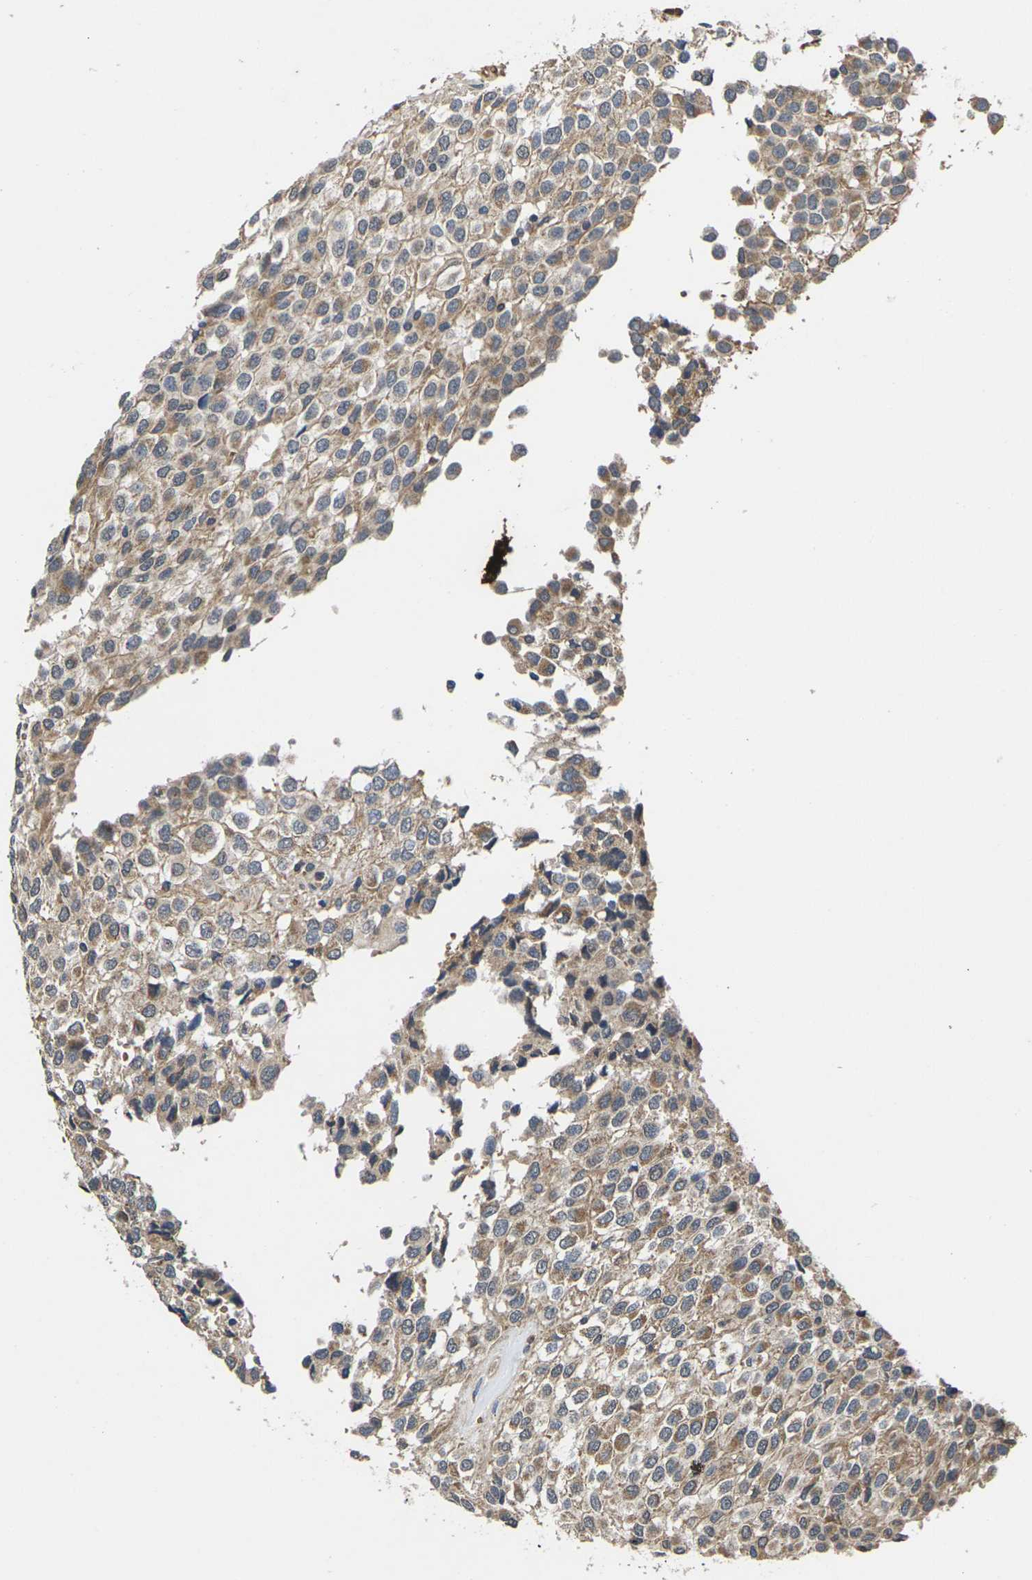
{"staining": {"intensity": "moderate", "quantity": "25%-75%", "location": "cytoplasmic/membranous"}, "tissue": "glioma", "cell_type": "Tumor cells", "image_type": "cancer", "snomed": [{"axis": "morphology", "description": "Glioma, malignant, High grade"}, {"axis": "topography", "description": "Brain"}], "caption": "Glioma stained with a protein marker displays moderate staining in tumor cells.", "gene": "DKK2", "patient": {"sex": "male", "age": 32}}